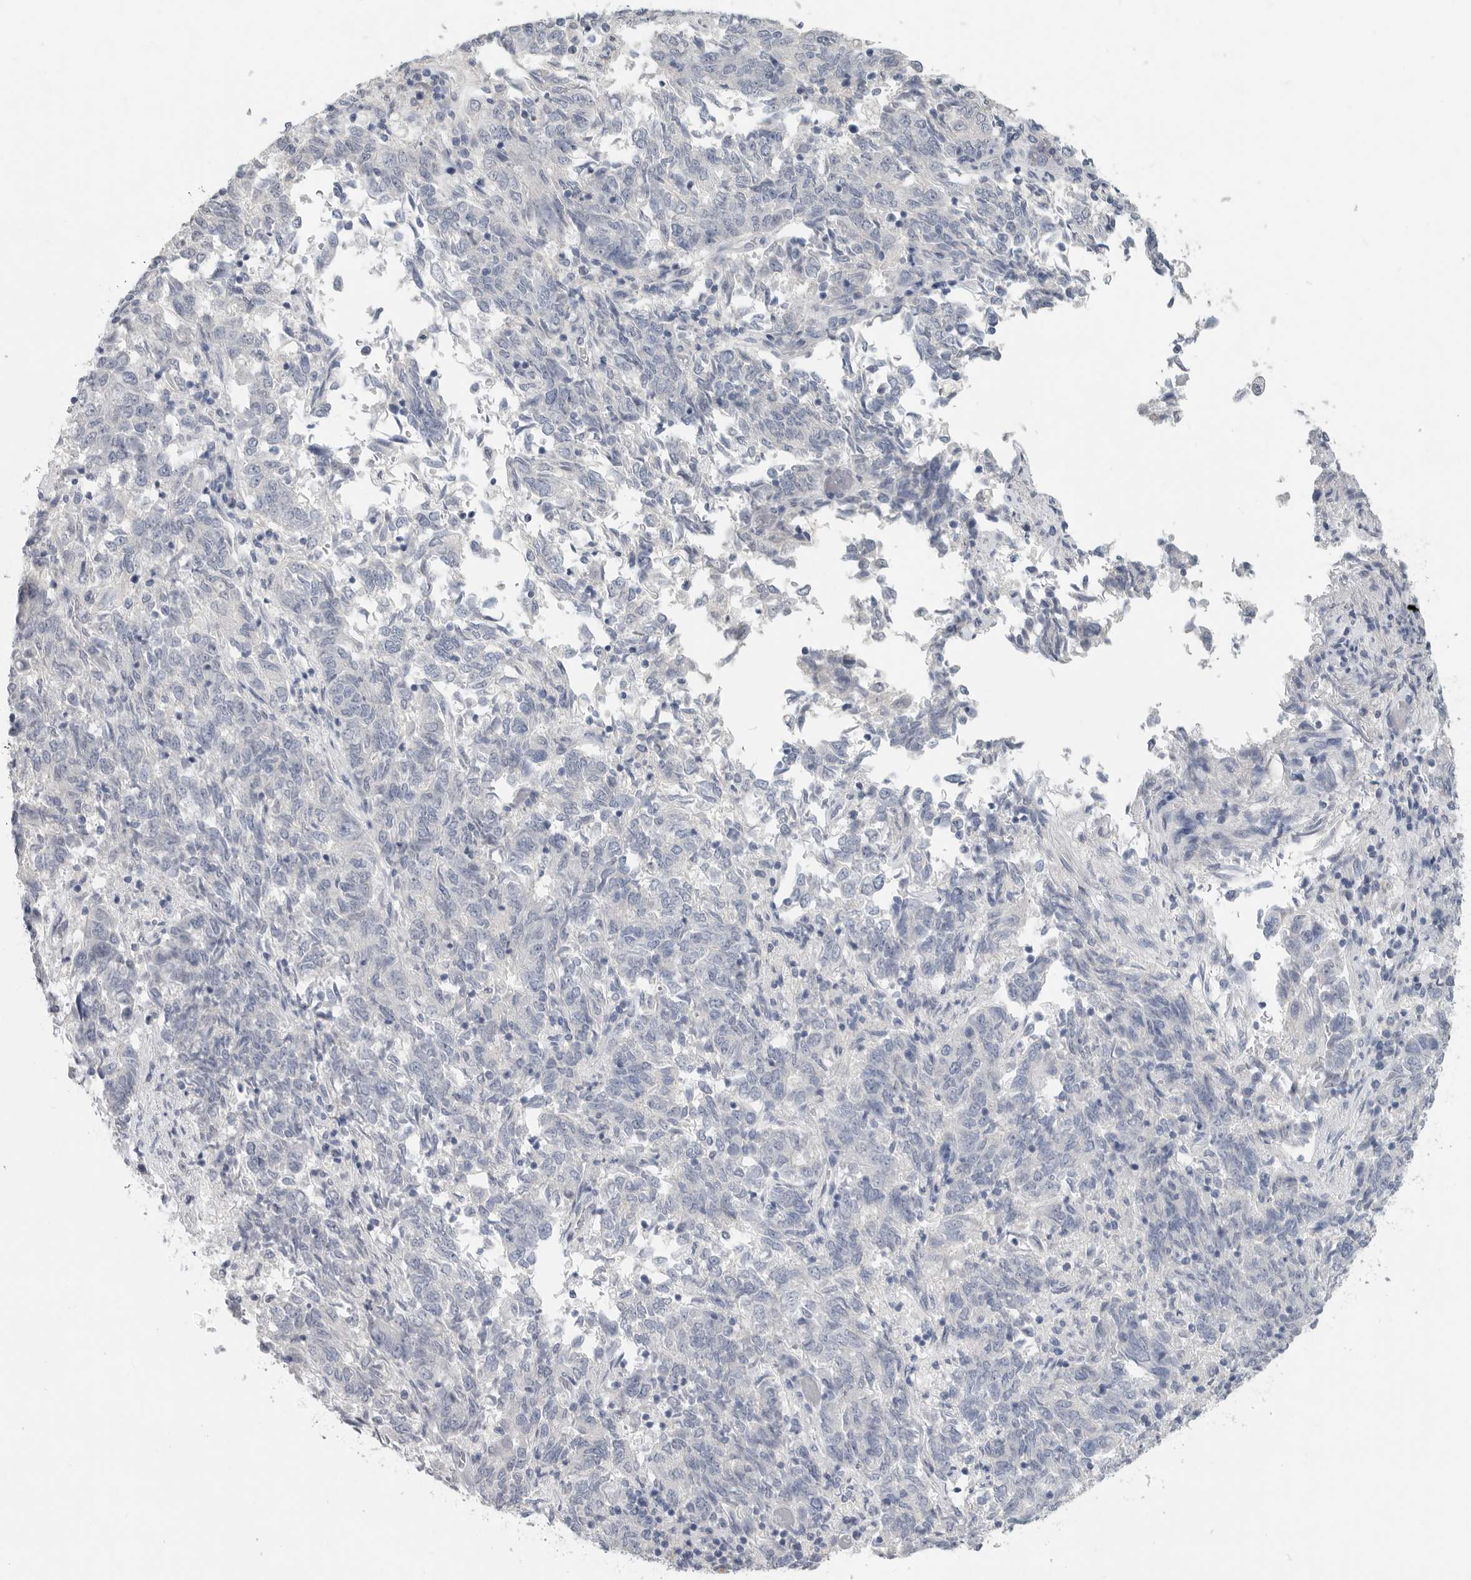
{"staining": {"intensity": "negative", "quantity": "none", "location": "none"}, "tissue": "endometrial cancer", "cell_type": "Tumor cells", "image_type": "cancer", "snomed": [{"axis": "morphology", "description": "Adenocarcinoma, NOS"}, {"axis": "topography", "description": "Endometrium"}], "caption": "Immunohistochemistry micrograph of neoplastic tissue: human adenocarcinoma (endometrial) stained with DAB shows no significant protein expression in tumor cells. Nuclei are stained in blue.", "gene": "REG4", "patient": {"sex": "female", "age": 80}}